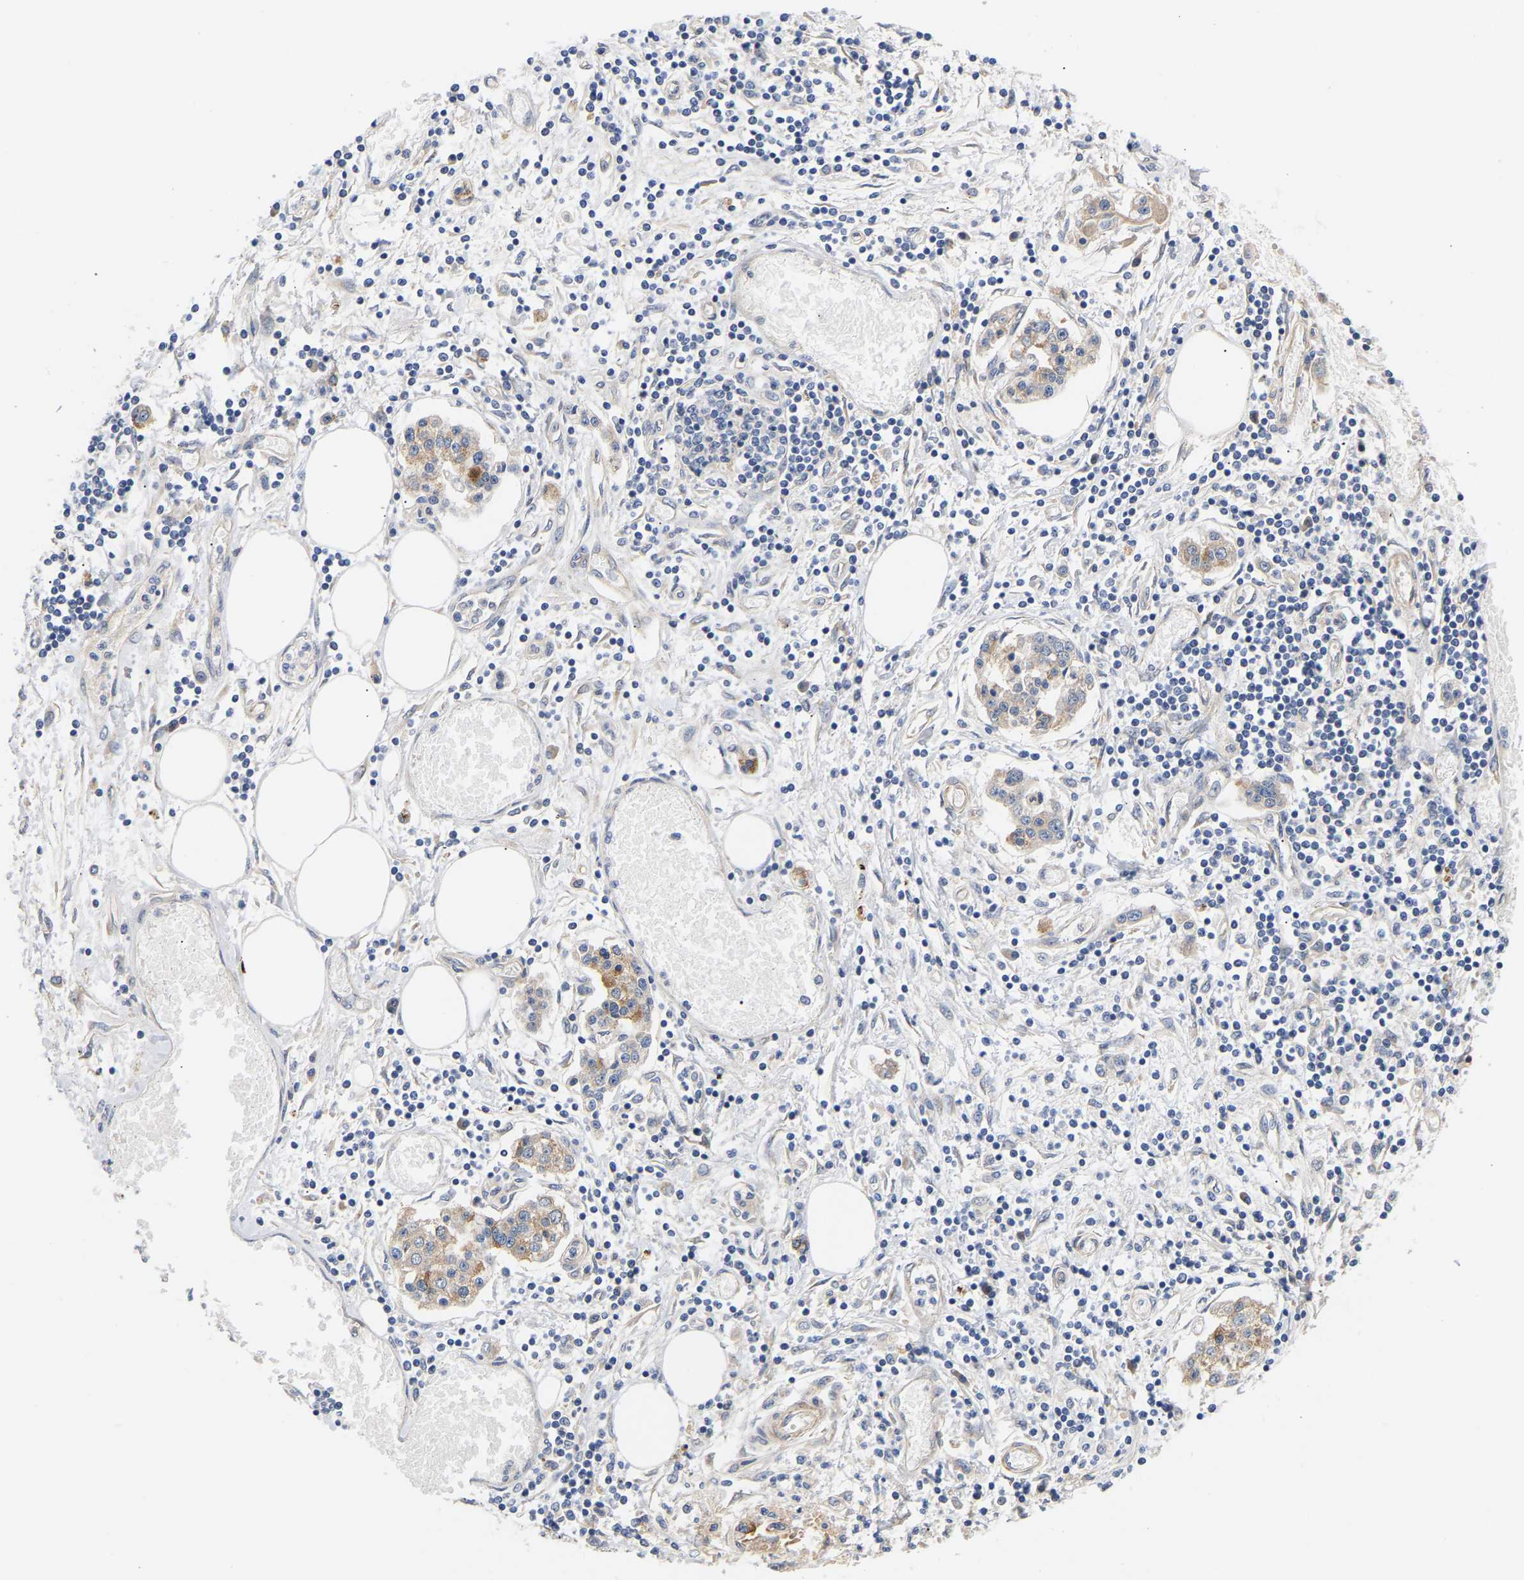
{"staining": {"intensity": "weak", "quantity": "25%-75%", "location": "cytoplasmic/membranous"}, "tissue": "pancreatic cancer", "cell_type": "Tumor cells", "image_type": "cancer", "snomed": [{"axis": "morphology", "description": "Adenocarcinoma, NOS"}, {"axis": "topography", "description": "Pancreas"}], "caption": "Pancreatic cancer (adenocarcinoma) tissue displays weak cytoplasmic/membranous expression in about 25%-75% of tumor cells (Brightfield microscopy of DAB IHC at high magnification).", "gene": "KASH5", "patient": {"sex": "male", "age": 56}}